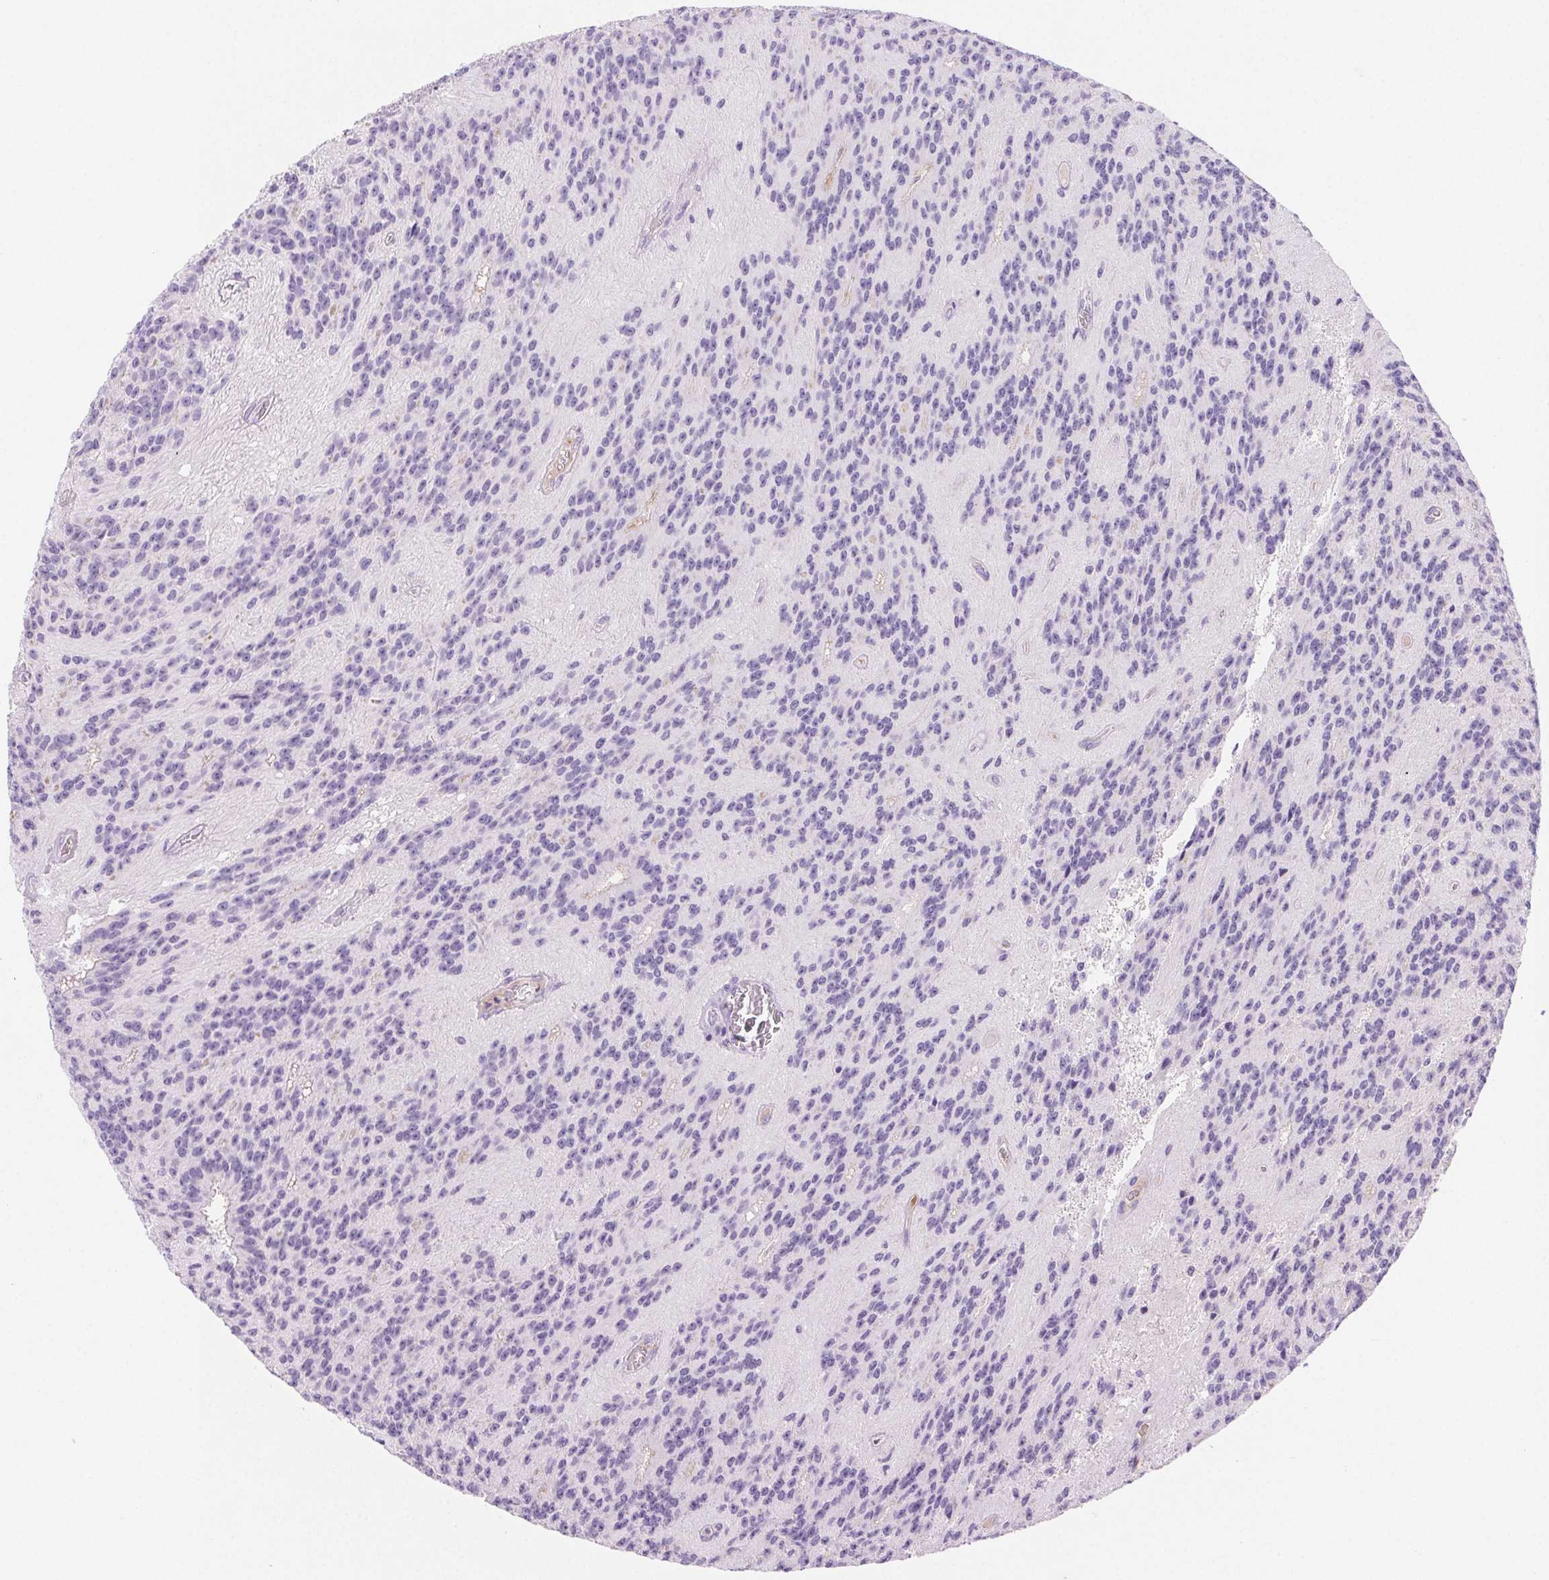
{"staining": {"intensity": "negative", "quantity": "none", "location": "none"}, "tissue": "glioma", "cell_type": "Tumor cells", "image_type": "cancer", "snomed": [{"axis": "morphology", "description": "Glioma, malignant, Low grade"}, {"axis": "topography", "description": "Brain"}], "caption": "A high-resolution image shows immunohistochemistry (IHC) staining of low-grade glioma (malignant), which exhibits no significant staining in tumor cells.", "gene": "FGA", "patient": {"sex": "male", "age": 31}}